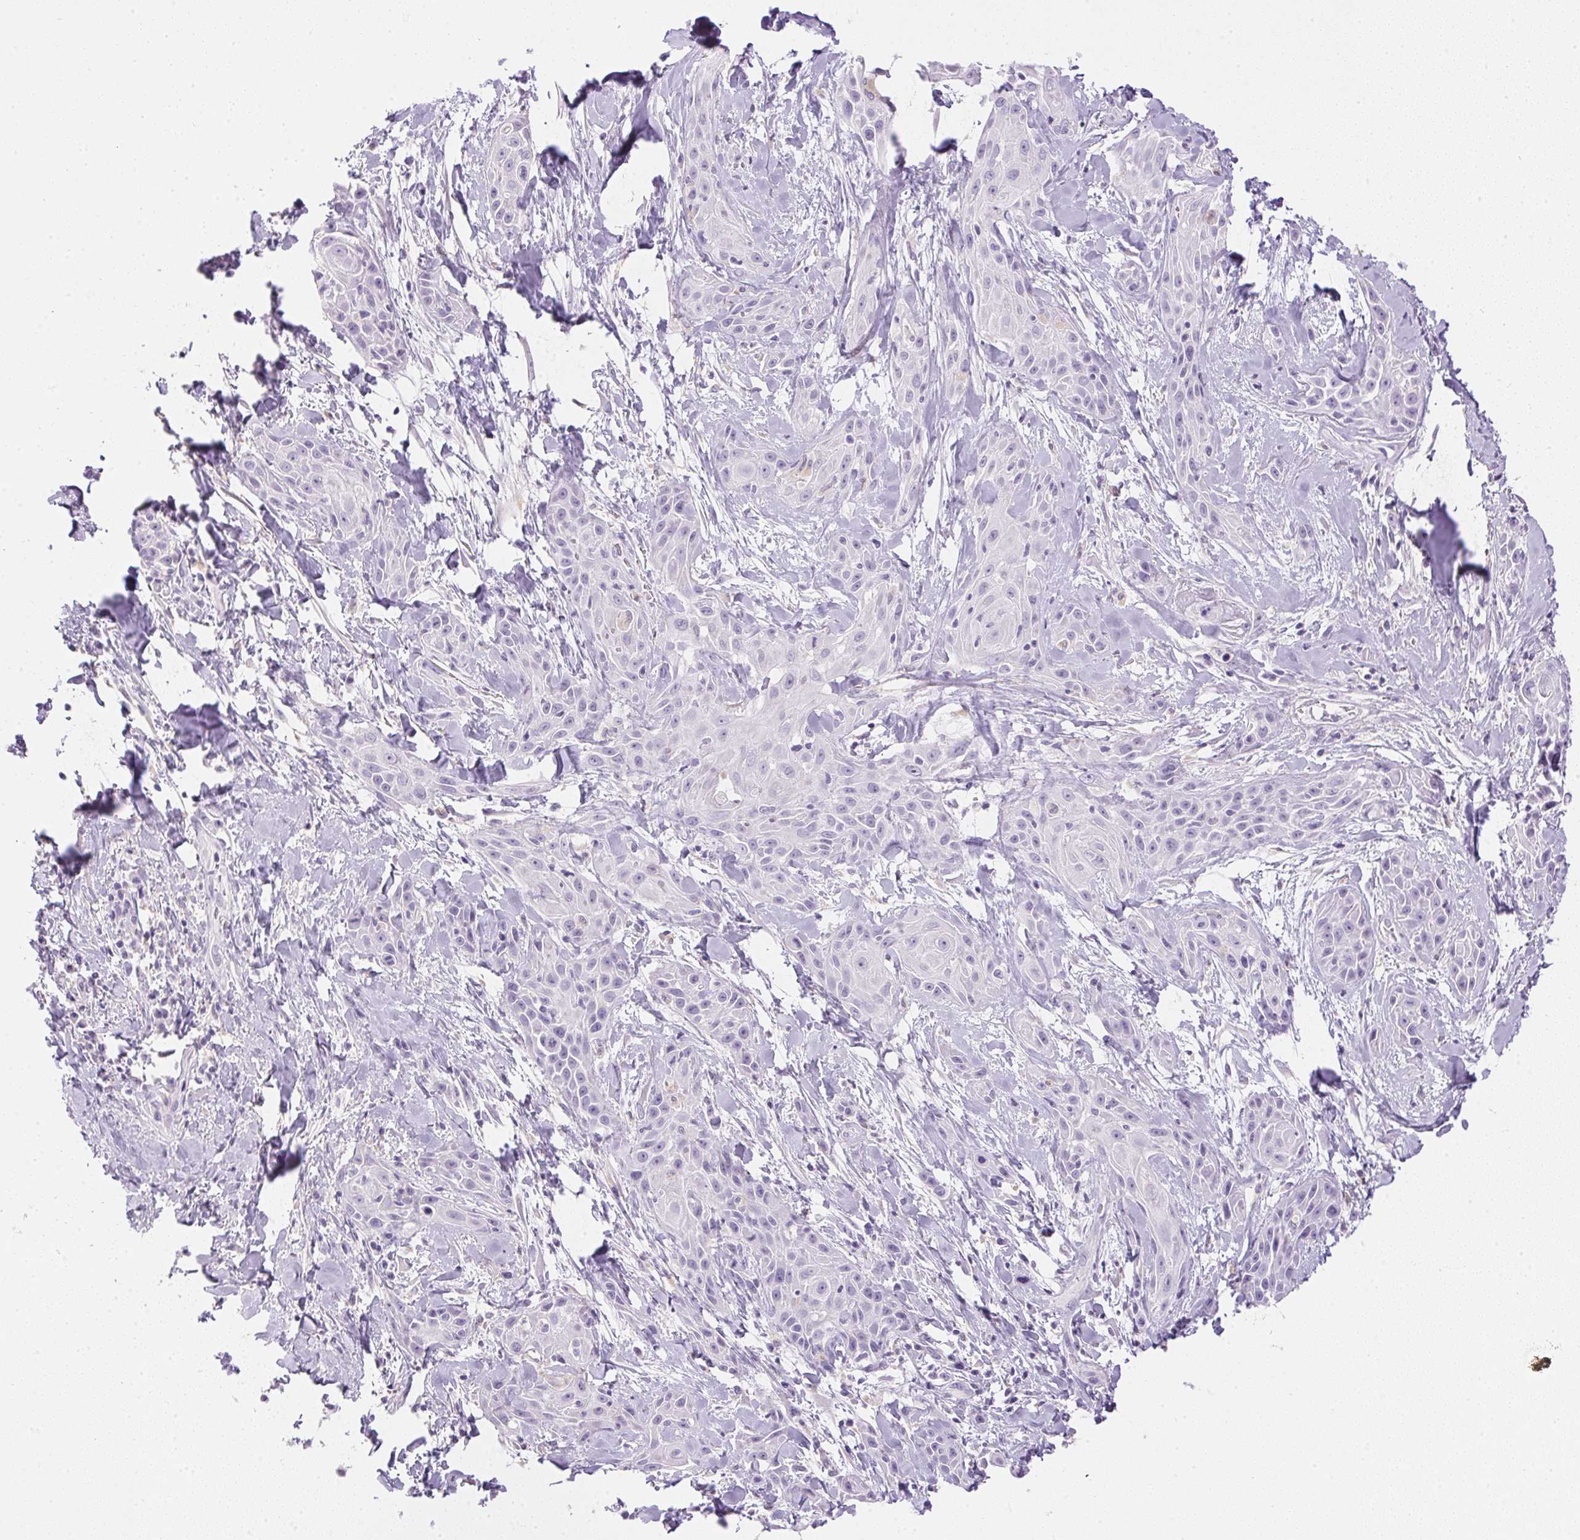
{"staining": {"intensity": "negative", "quantity": "none", "location": "none"}, "tissue": "skin cancer", "cell_type": "Tumor cells", "image_type": "cancer", "snomed": [{"axis": "morphology", "description": "Squamous cell carcinoma, NOS"}, {"axis": "topography", "description": "Skin"}, {"axis": "topography", "description": "Anal"}], "caption": "Immunohistochemistry of human skin squamous cell carcinoma shows no positivity in tumor cells.", "gene": "ATP6V1G3", "patient": {"sex": "male", "age": 64}}